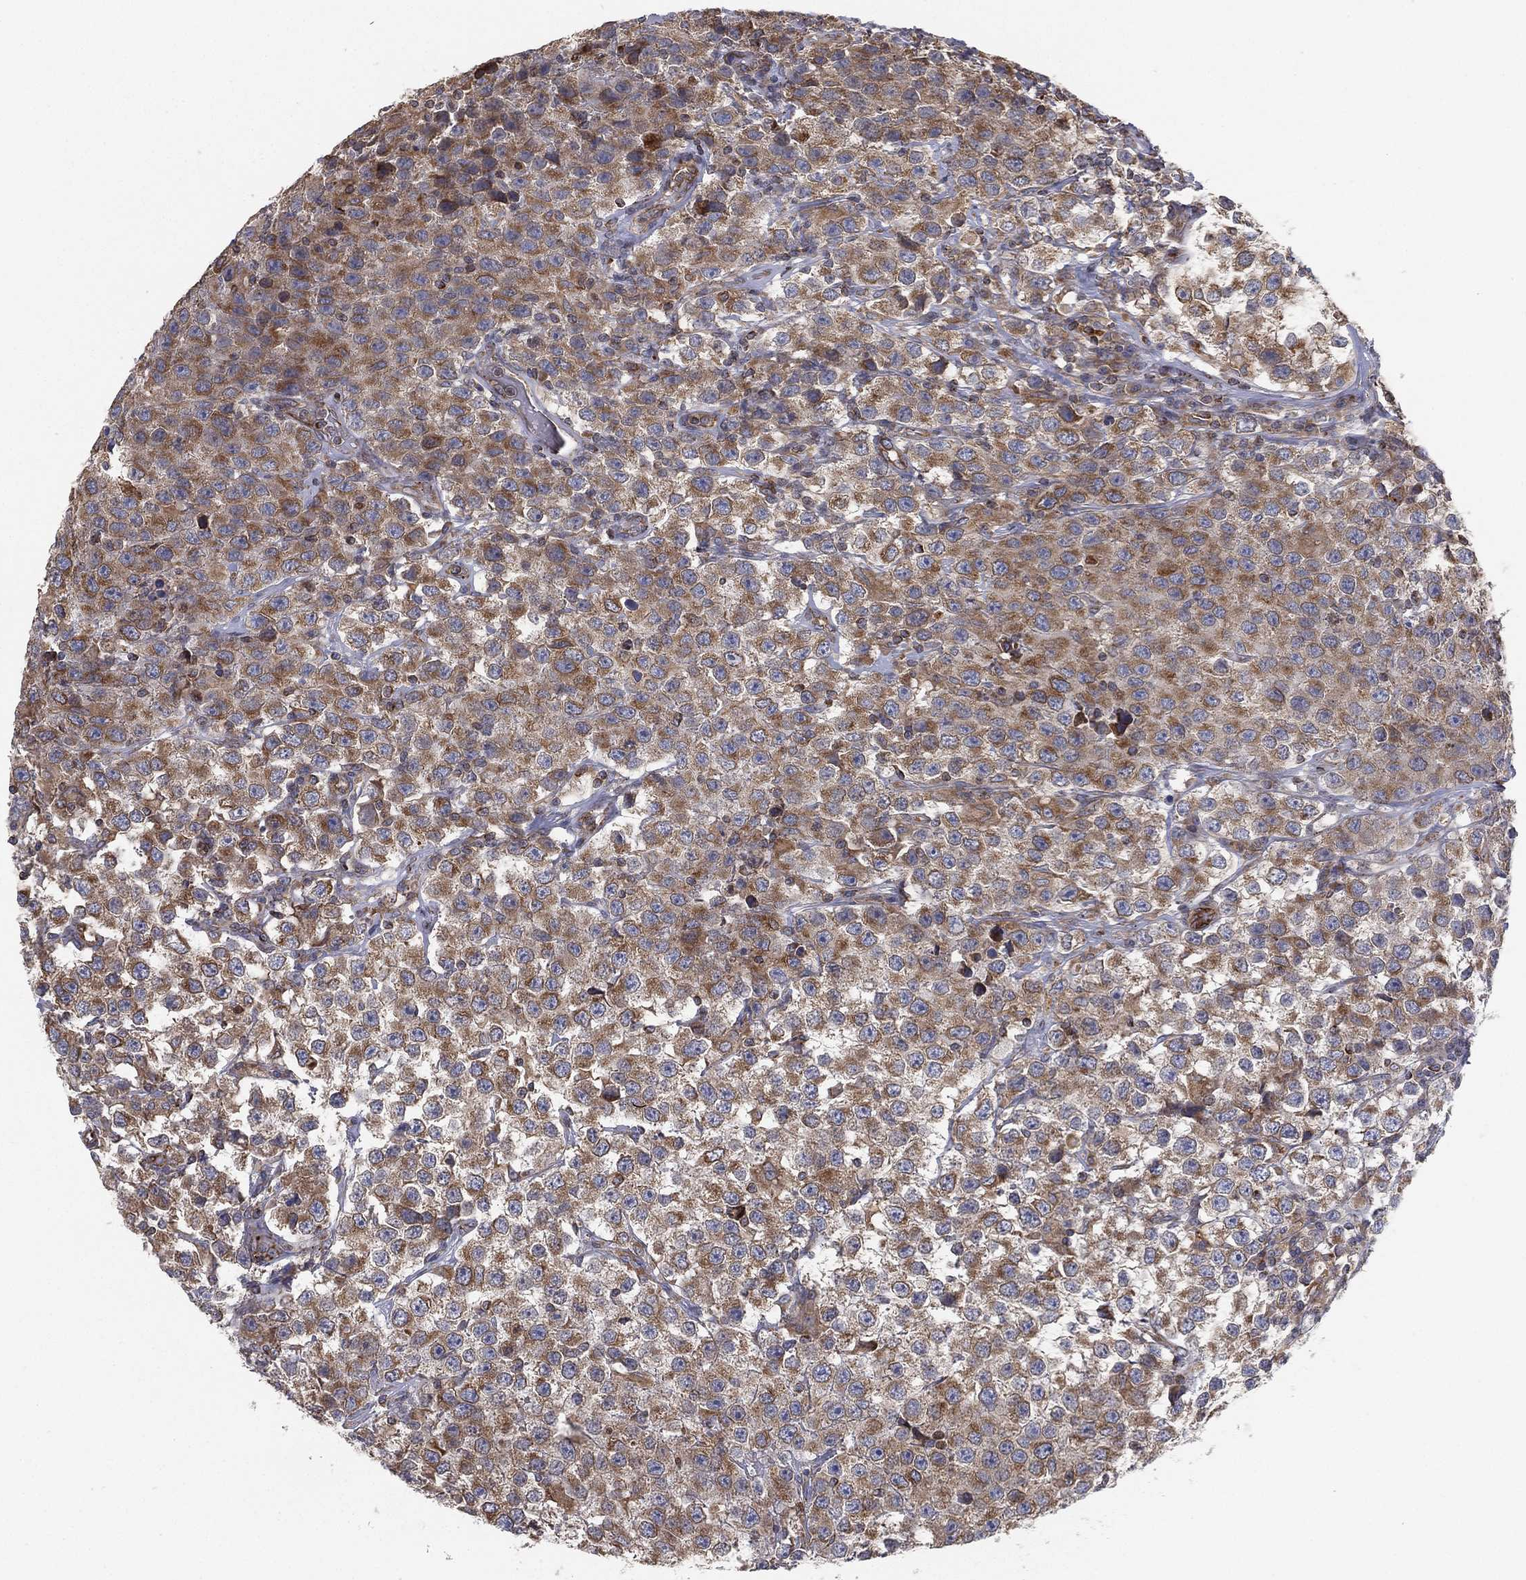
{"staining": {"intensity": "strong", "quantity": "25%-75%", "location": "cytoplasmic/membranous"}, "tissue": "testis cancer", "cell_type": "Tumor cells", "image_type": "cancer", "snomed": [{"axis": "morphology", "description": "Seminoma, NOS"}, {"axis": "topography", "description": "Testis"}], "caption": "IHC of human testis cancer (seminoma) reveals high levels of strong cytoplasmic/membranous expression in about 25%-75% of tumor cells.", "gene": "CYB5B", "patient": {"sex": "male", "age": 52}}